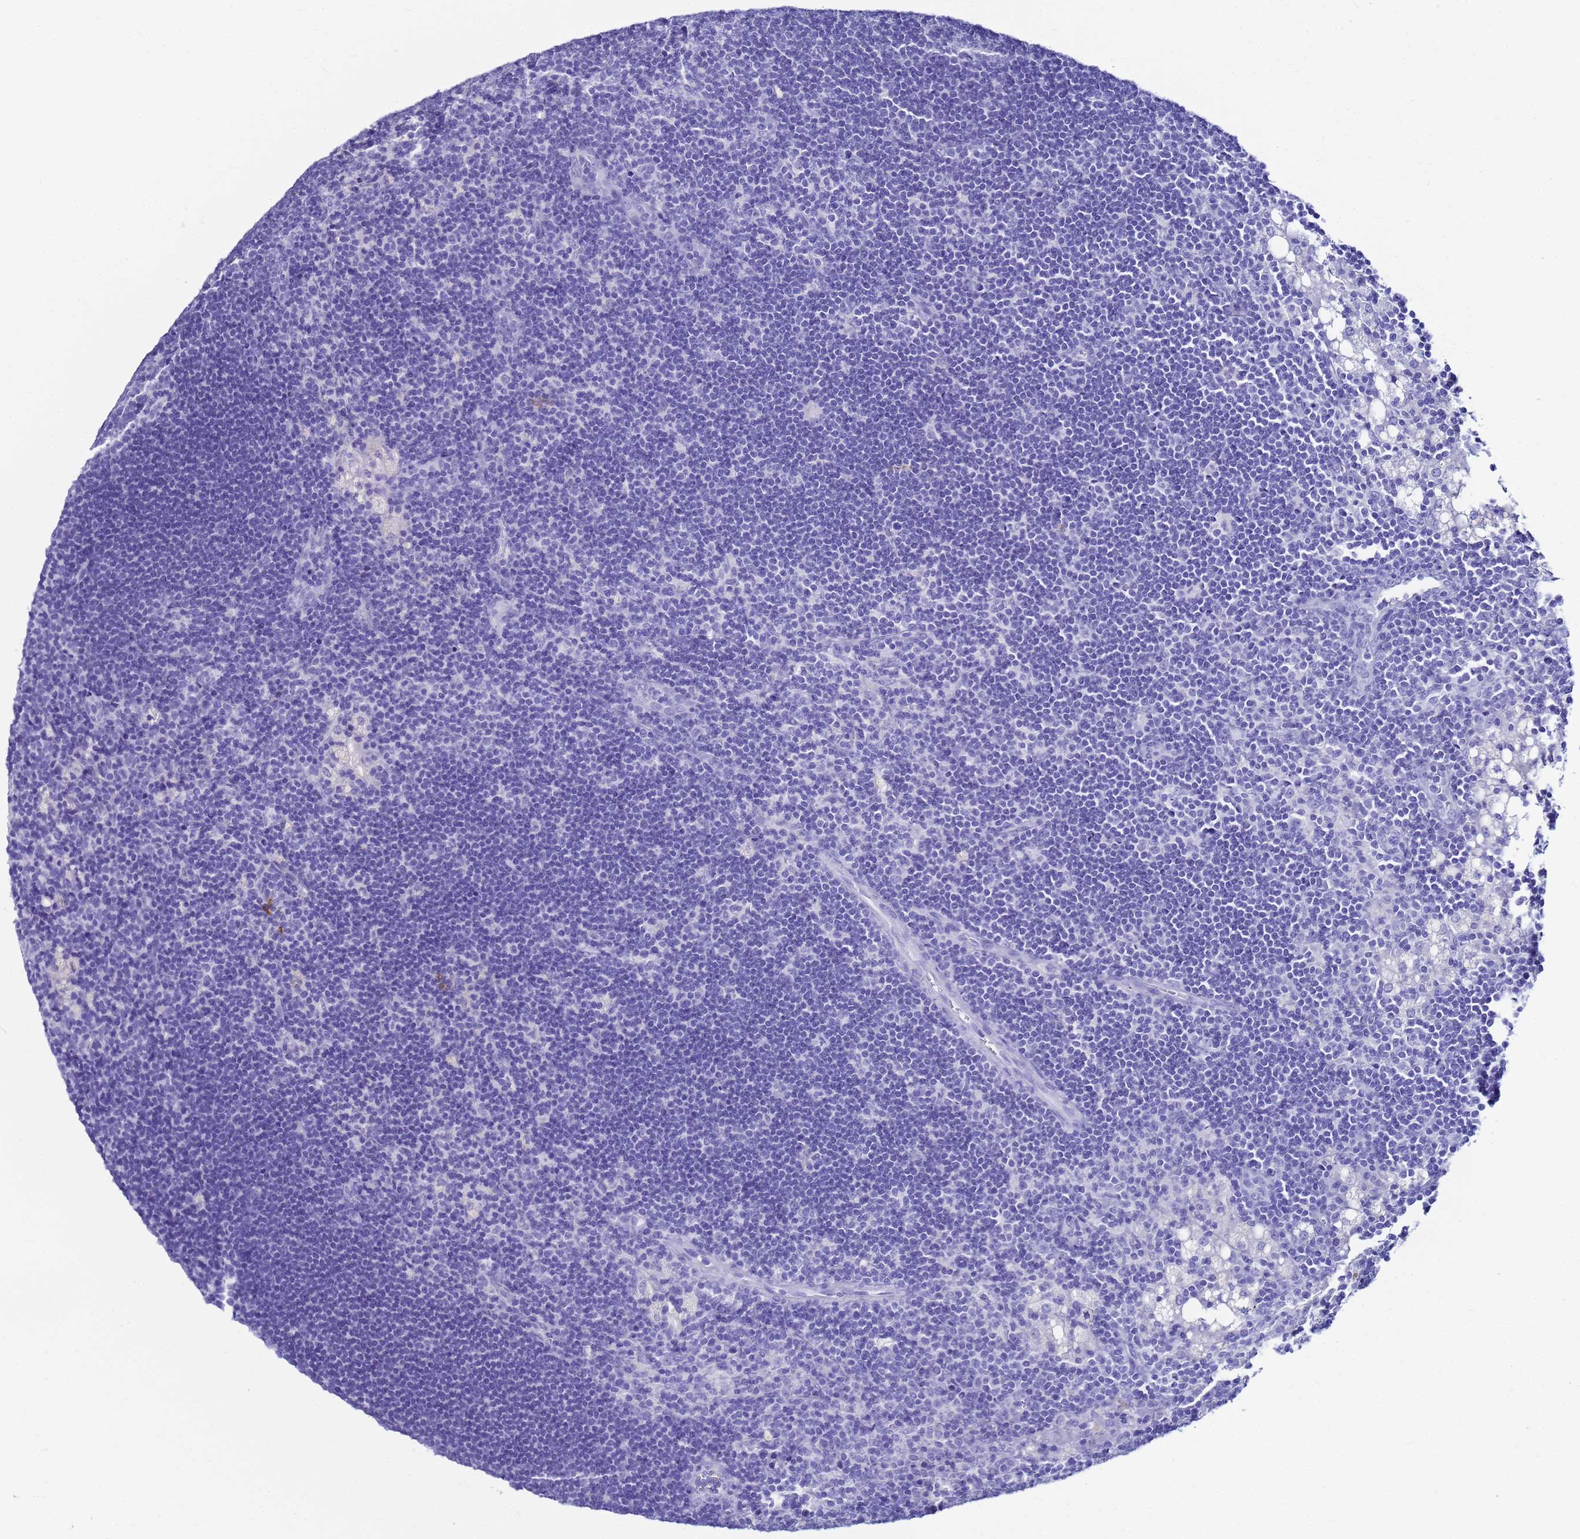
{"staining": {"intensity": "negative", "quantity": "none", "location": "none"}, "tissue": "lymph node", "cell_type": "Germinal center cells", "image_type": "normal", "snomed": [{"axis": "morphology", "description": "Normal tissue, NOS"}, {"axis": "topography", "description": "Lymph node"}], "caption": "A high-resolution histopathology image shows immunohistochemistry staining of unremarkable lymph node, which reveals no significant positivity in germinal center cells. (IHC, brightfield microscopy, high magnification).", "gene": "CKB", "patient": {"sex": "male", "age": 24}}